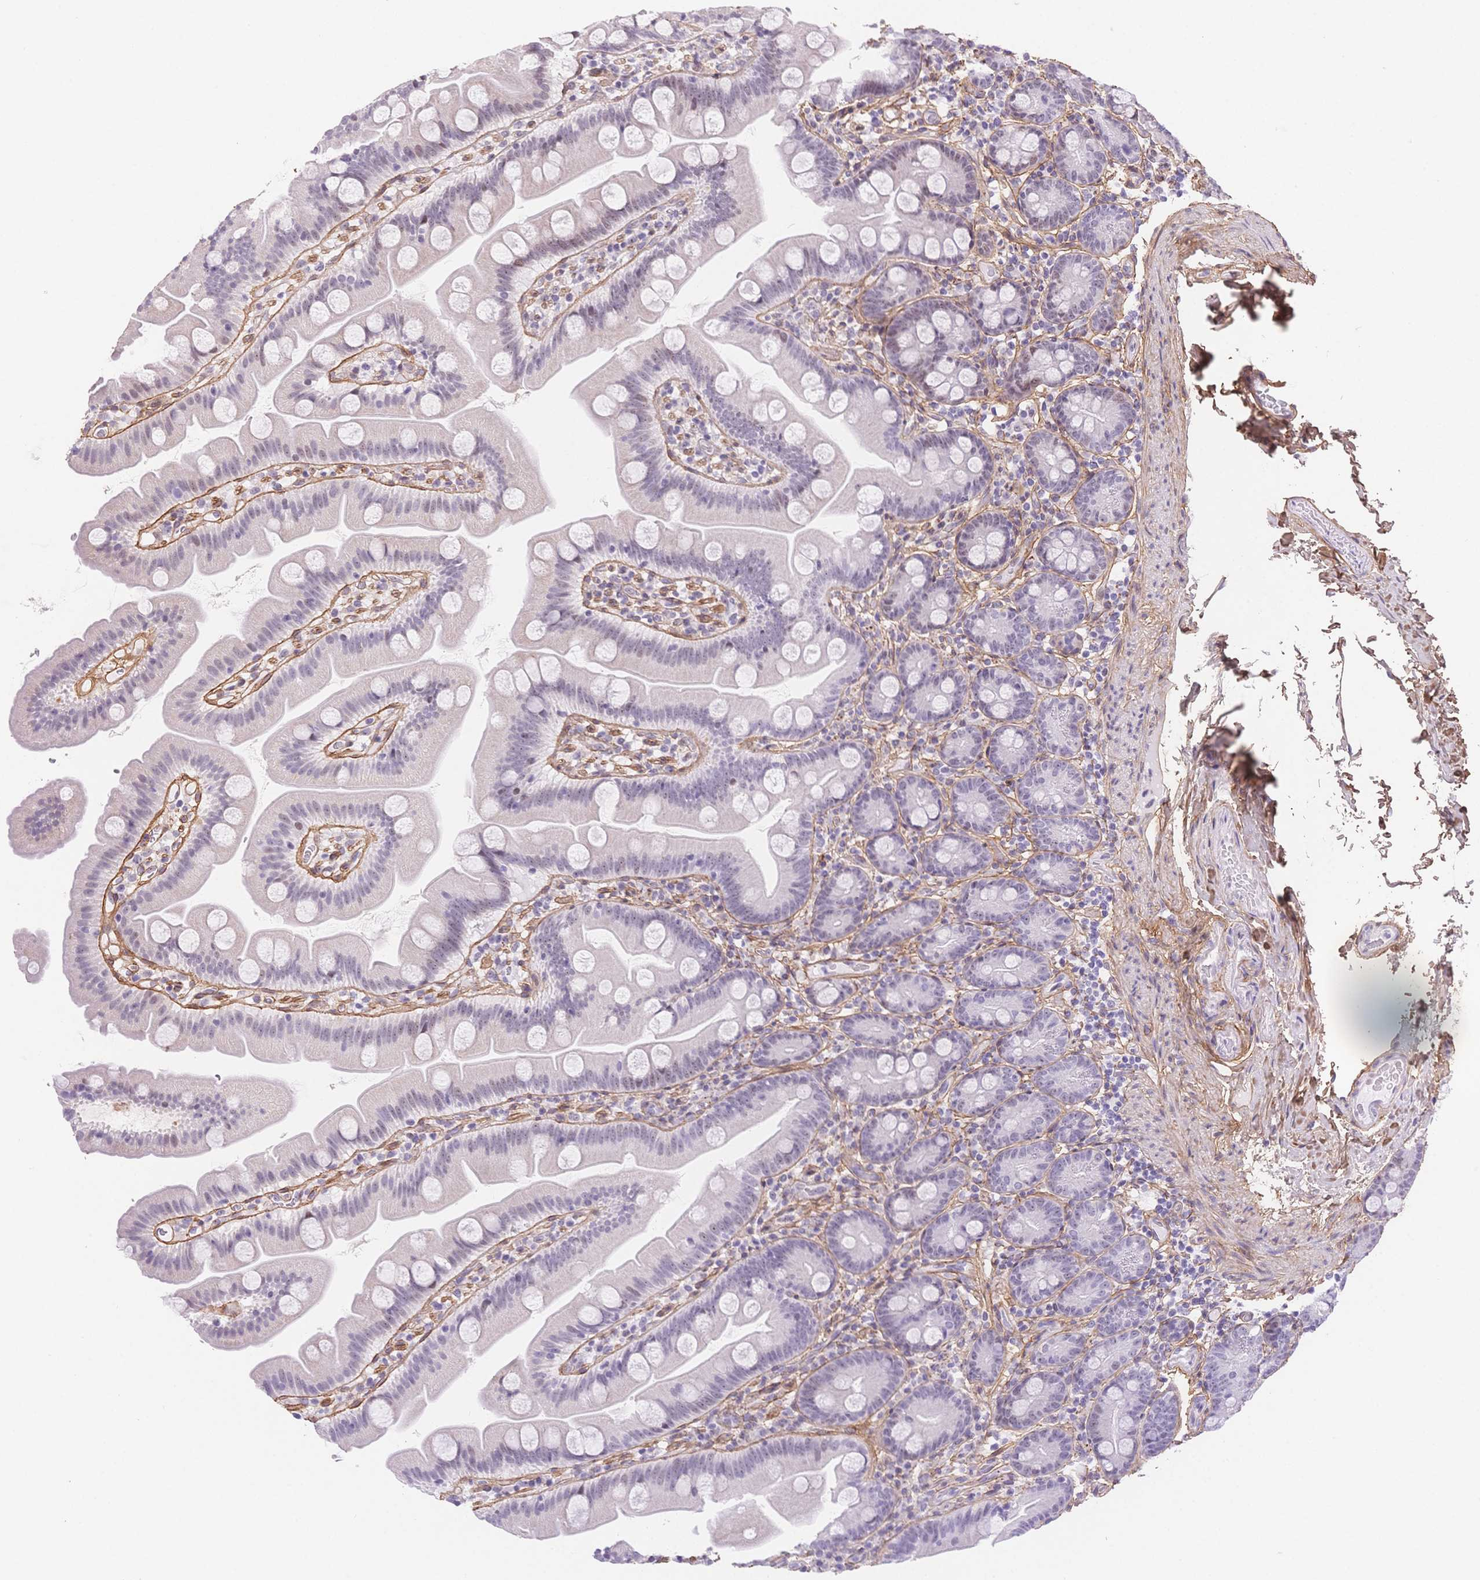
{"staining": {"intensity": "moderate", "quantity": "<25%", "location": "nuclear"}, "tissue": "small intestine", "cell_type": "Glandular cells", "image_type": "normal", "snomed": [{"axis": "morphology", "description": "Normal tissue, NOS"}, {"axis": "topography", "description": "Small intestine"}], "caption": "Brown immunohistochemical staining in unremarkable human small intestine exhibits moderate nuclear staining in about <25% of glandular cells.", "gene": "PDZD2", "patient": {"sex": "female", "age": 68}}